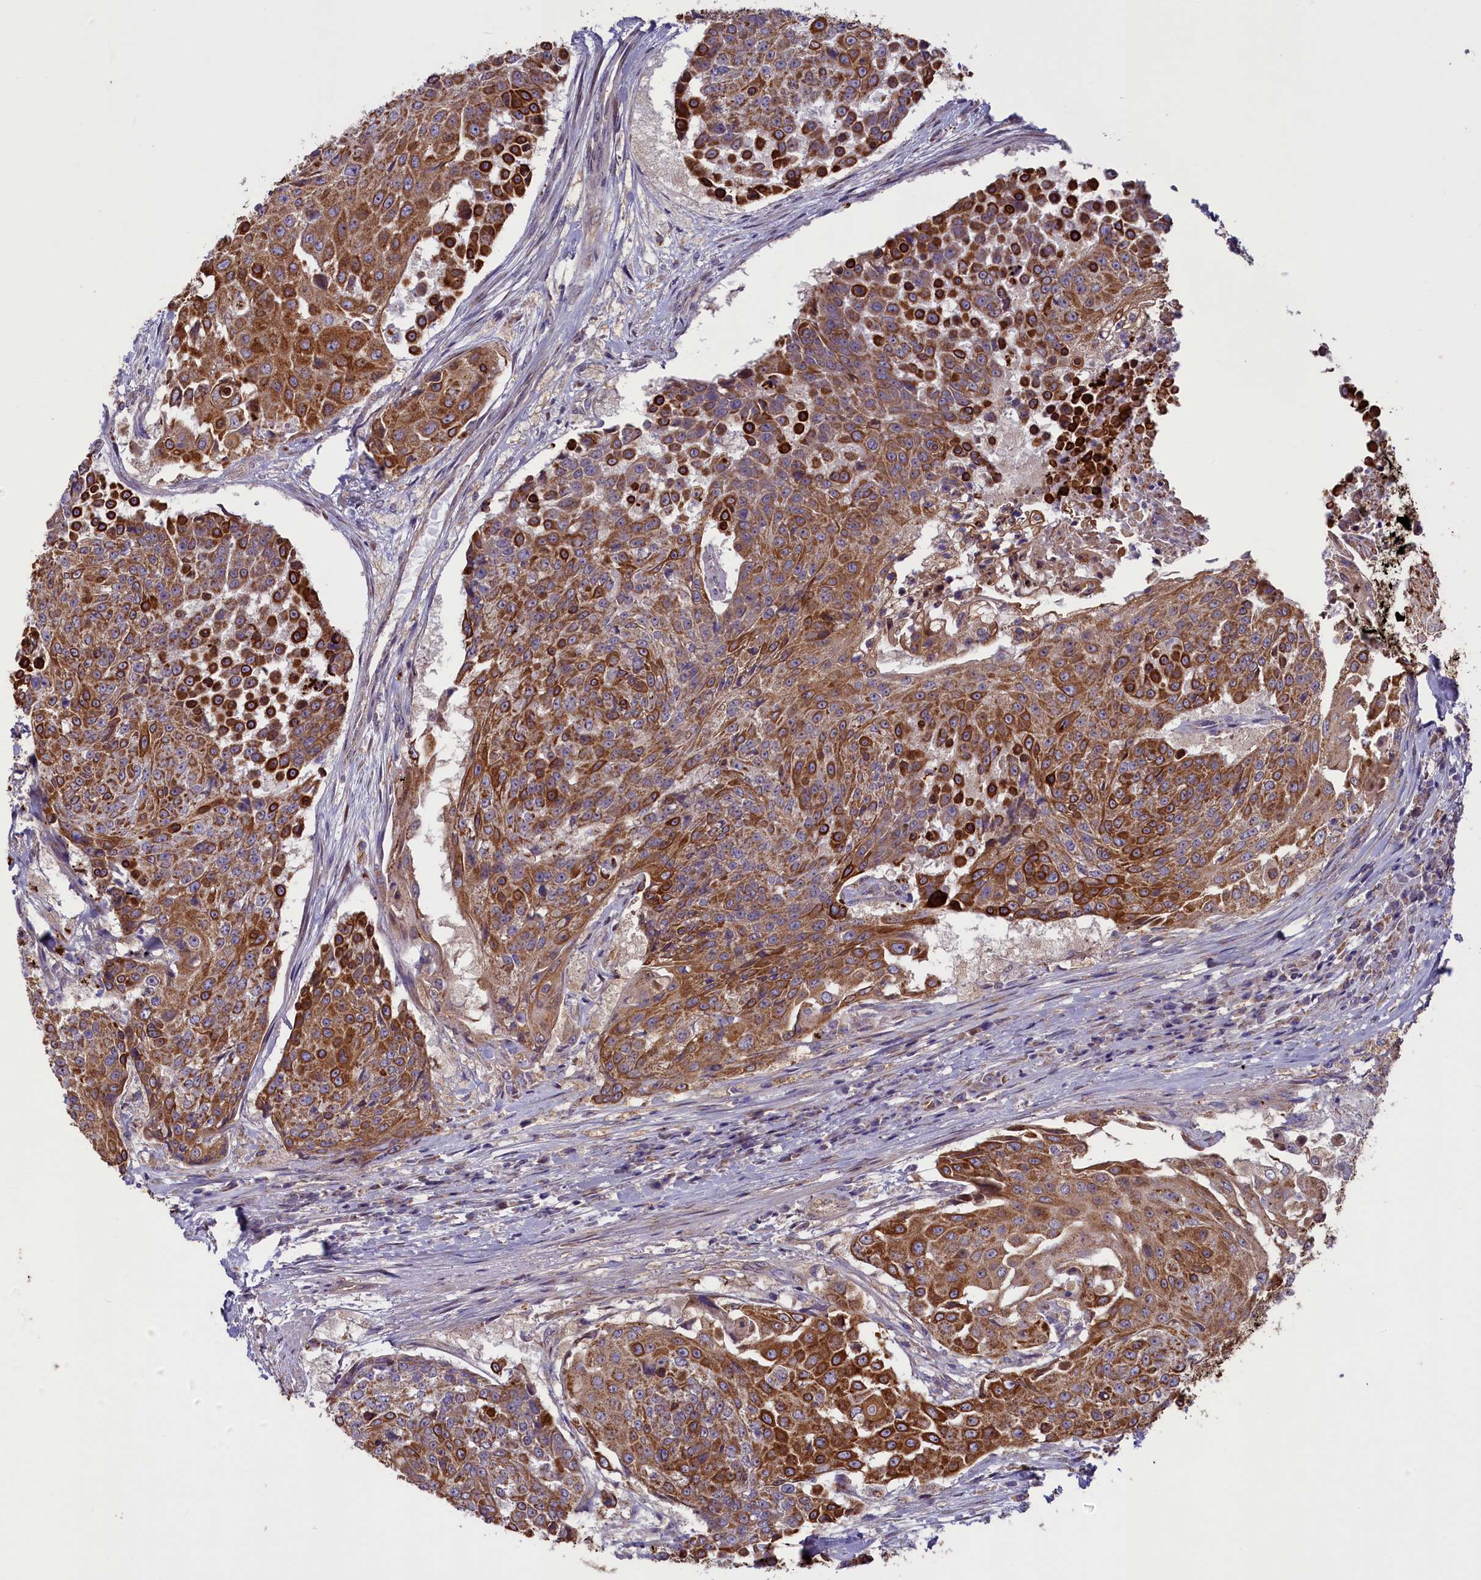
{"staining": {"intensity": "moderate", "quantity": ">75%", "location": "cytoplasmic/membranous"}, "tissue": "urothelial cancer", "cell_type": "Tumor cells", "image_type": "cancer", "snomed": [{"axis": "morphology", "description": "Urothelial carcinoma, High grade"}, {"axis": "topography", "description": "Urinary bladder"}], "caption": "Immunohistochemical staining of human urothelial carcinoma (high-grade) exhibits medium levels of moderate cytoplasmic/membranous staining in approximately >75% of tumor cells. The protein is stained brown, and the nuclei are stained in blue (DAB IHC with brightfield microscopy, high magnification).", "gene": "ACAD8", "patient": {"sex": "female", "age": 63}}